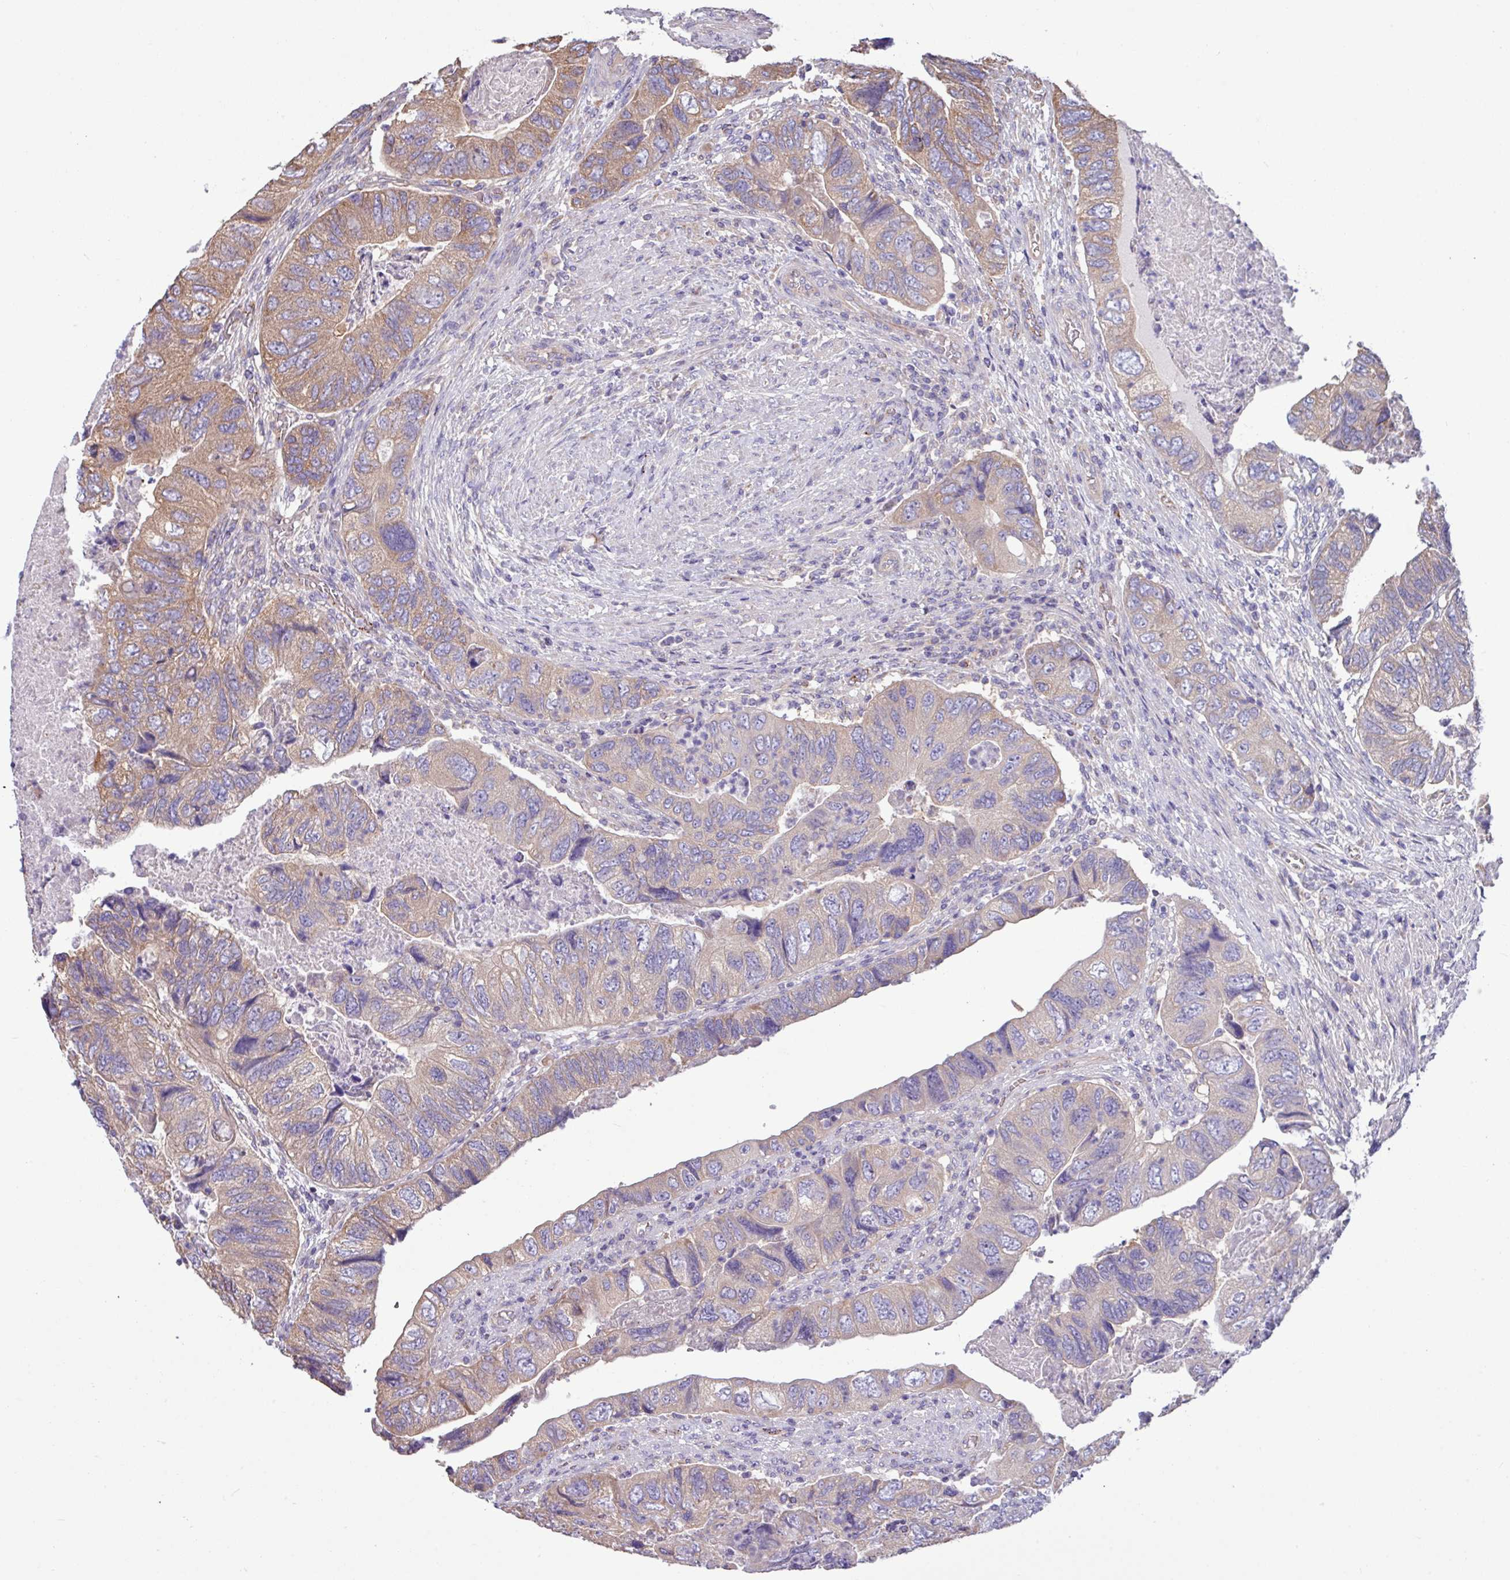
{"staining": {"intensity": "moderate", "quantity": "<25%", "location": "cytoplasmic/membranous"}, "tissue": "colorectal cancer", "cell_type": "Tumor cells", "image_type": "cancer", "snomed": [{"axis": "morphology", "description": "Adenocarcinoma, NOS"}, {"axis": "topography", "description": "Rectum"}], "caption": "Immunohistochemistry (DAB) staining of human adenocarcinoma (colorectal) demonstrates moderate cytoplasmic/membranous protein expression in about <25% of tumor cells.", "gene": "PPM1J", "patient": {"sex": "male", "age": 63}}